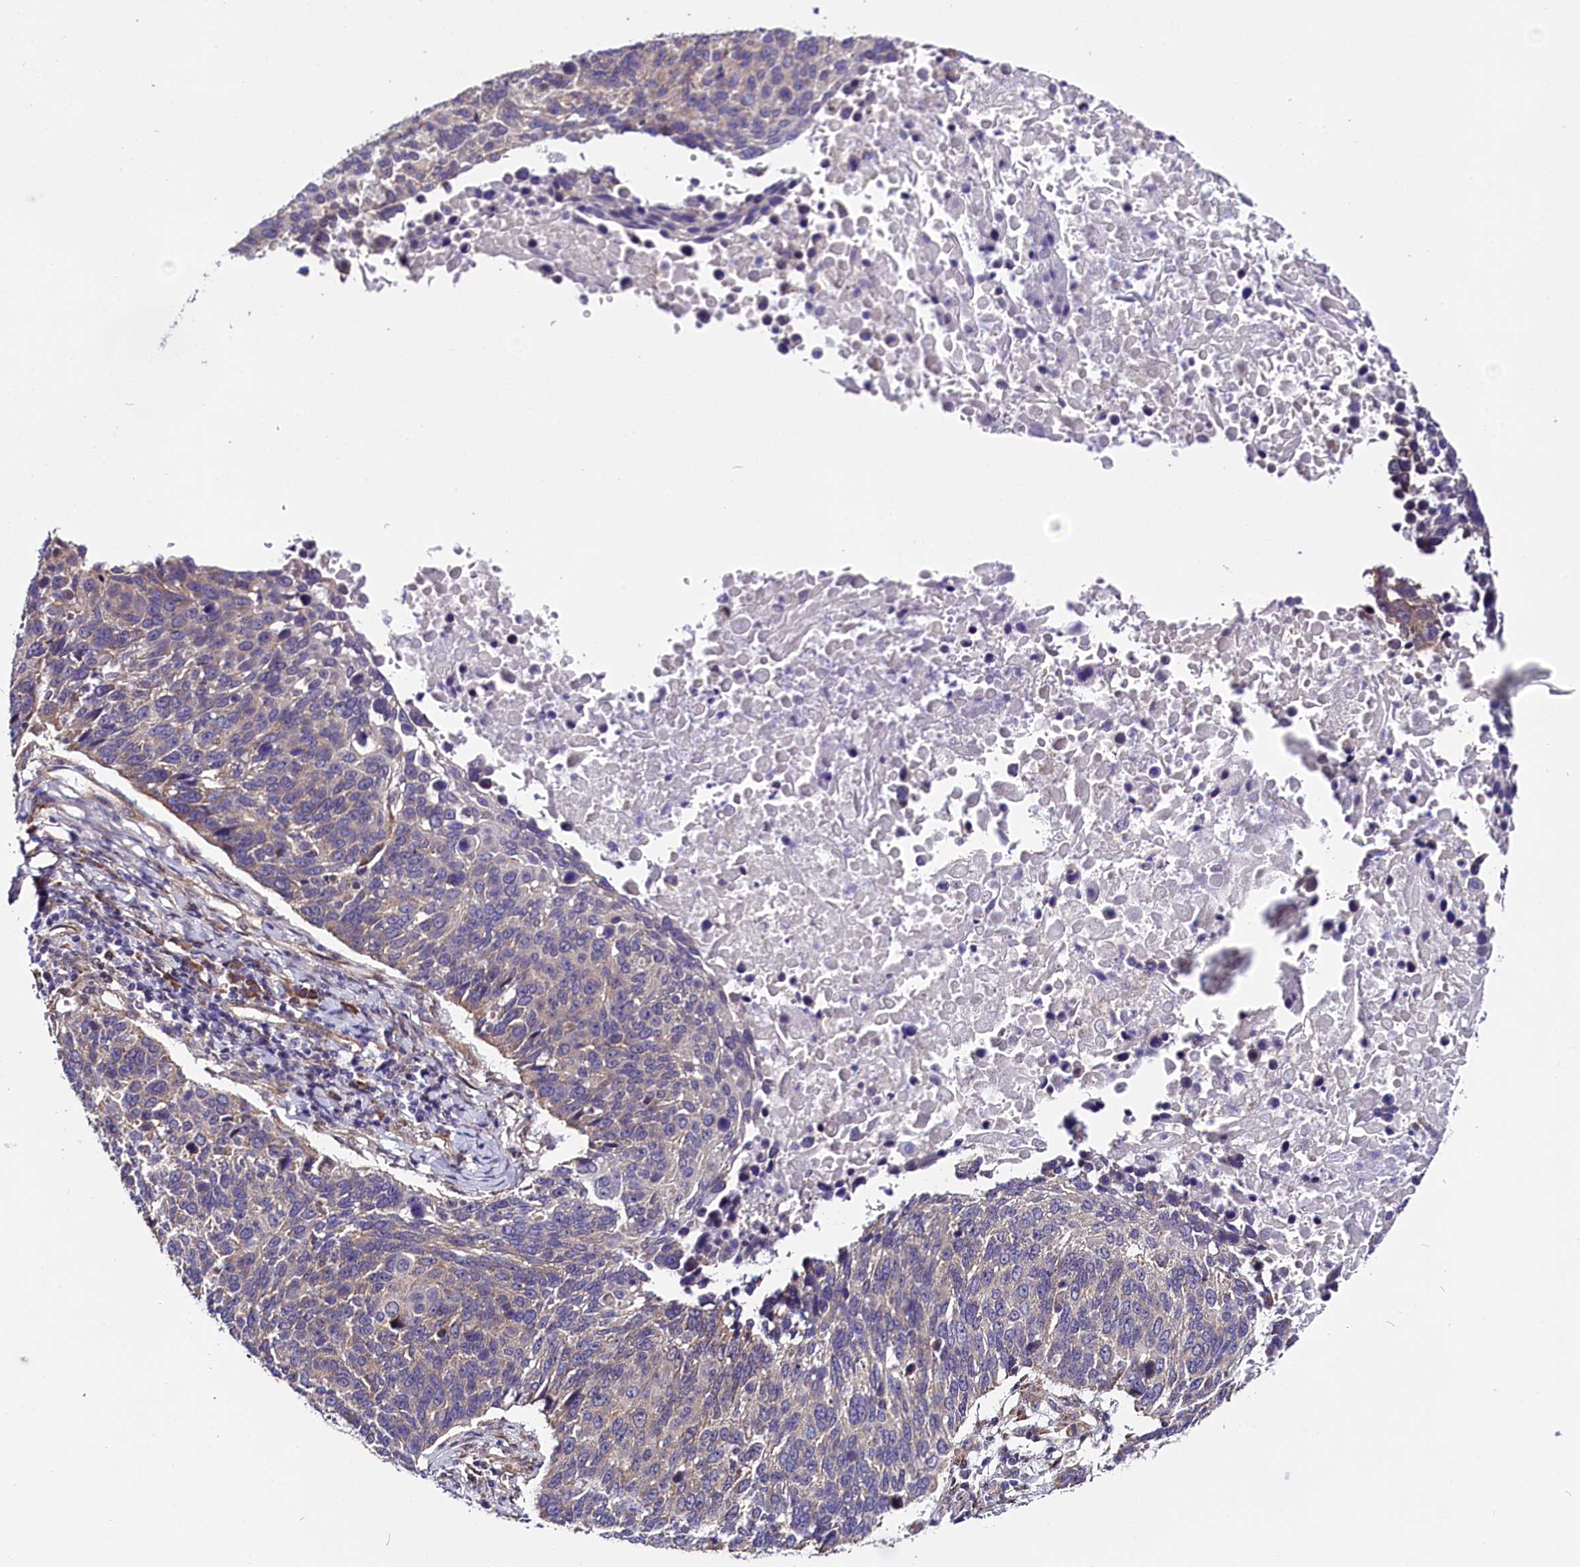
{"staining": {"intensity": "weak", "quantity": "<25%", "location": "cytoplasmic/membranous"}, "tissue": "lung cancer", "cell_type": "Tumor cells", "image_type": "cancer", "snomed": [{"axis": "morphology", "description": "Normal tissue, NOS"}, {"axis": "morphology", "description": "Squamous cell carcinoma, NOS"}, {"axis": "topography", "description": "Lymph node"}, {"axis": "topography", "description": "Lung"}], "caption": "Tumor cells are negative for protein expression in human lung cancer.", "gene": "UACA", "patient": {"sex": "male", "age": 66}}